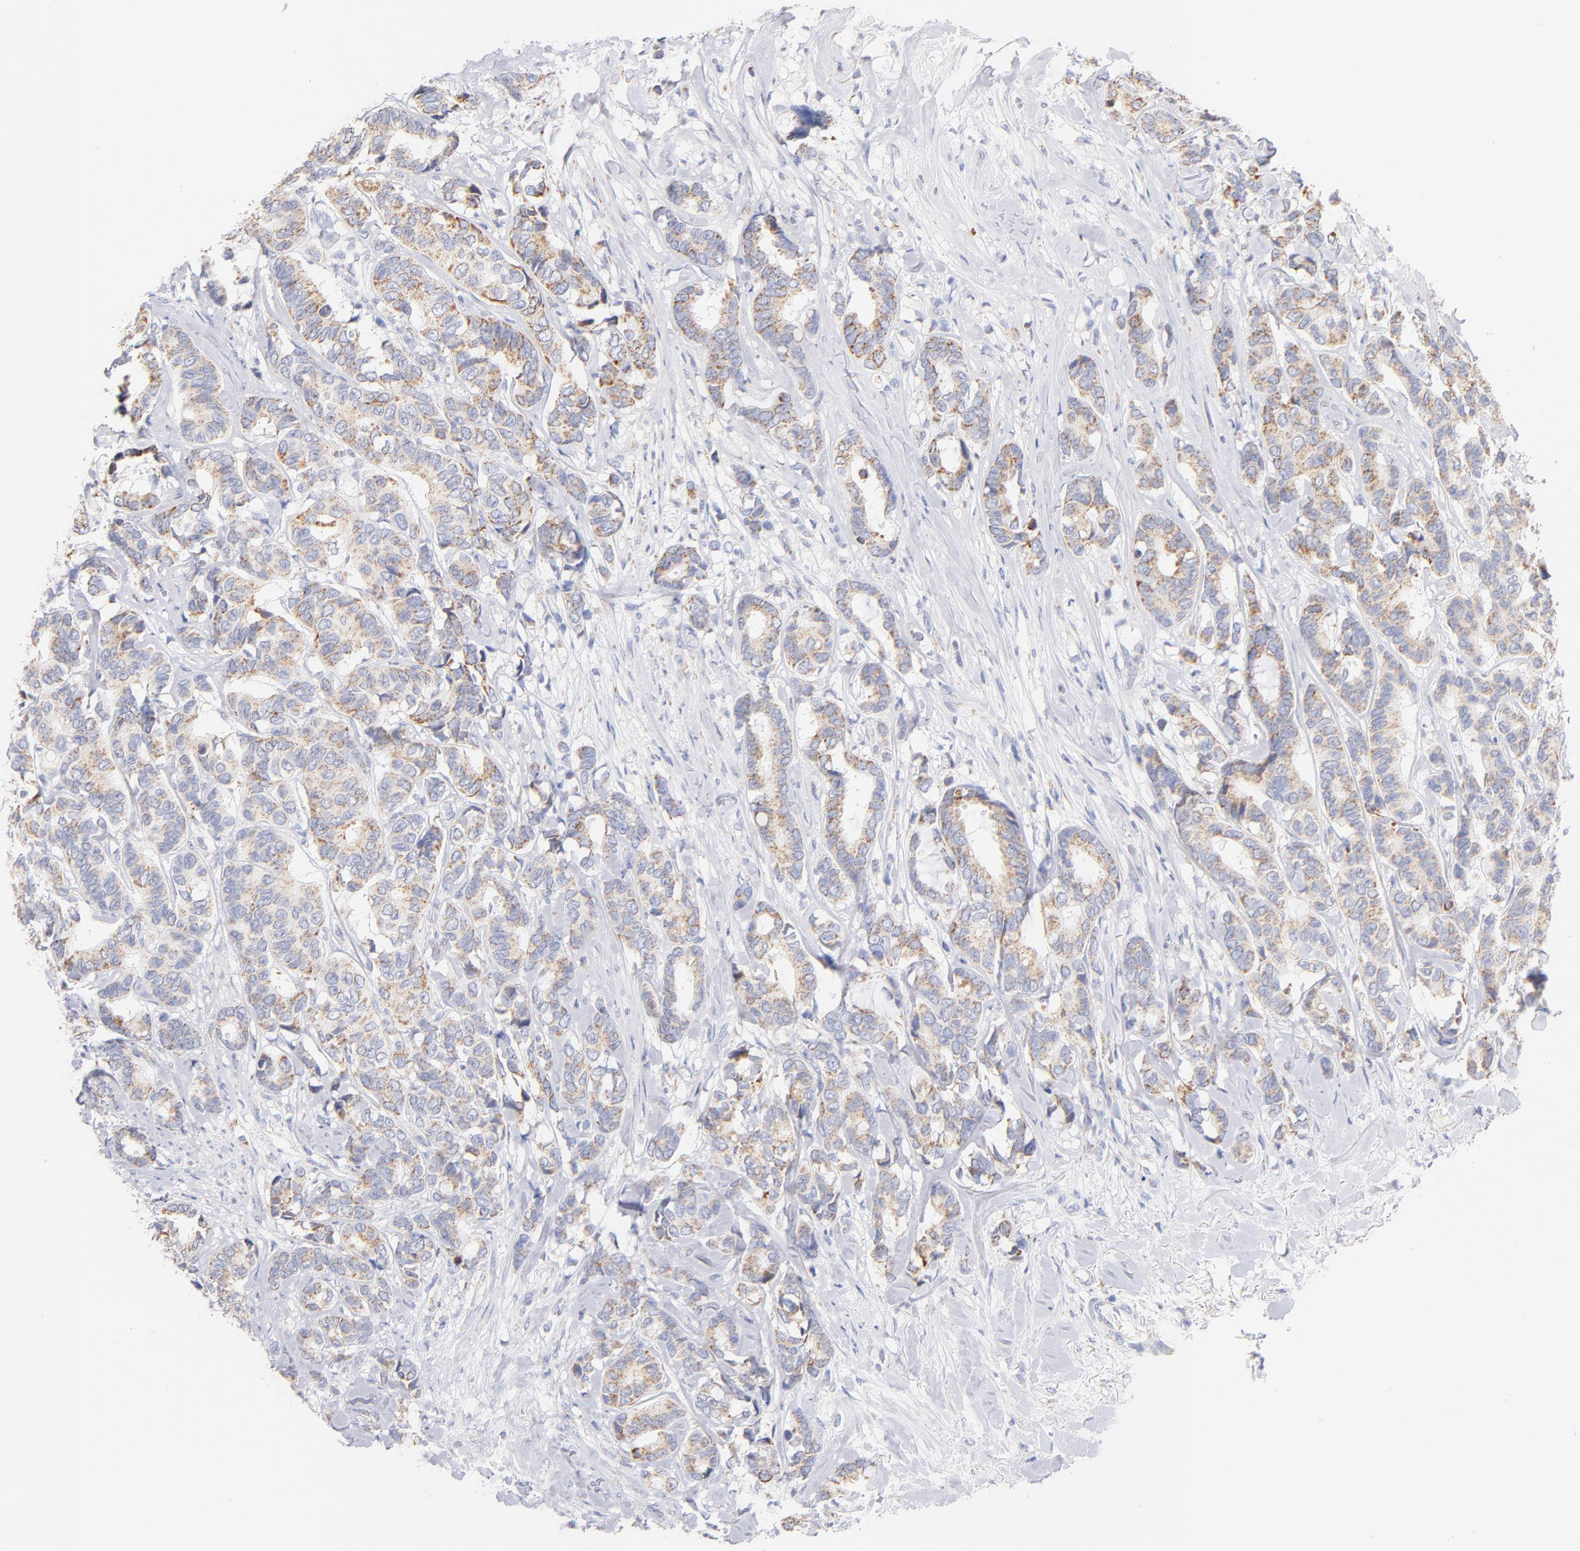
{"staining": {"intensity": "weak", "quantity": ">75%", "location": "cytoplasmic/membranous"}, "tissue": "breast cancer", "cell_type": "Tumor cells", "image_type": "cancer", "snomed": [{"axis": "morphology", "description": "Duct carcinoma"}, {"axis": "topography", "description": "Breast"}], "caption": "Immunohistochemistry photomicrograph of neoplastic tissue: human breast invasive ductal carcinoma stained using immunohistochemistry (IHC) demonstrates low levels of weak protein expression localized specifically in the cytoplasmic/membranous of tumor cells, appearing as a cytoplasmic/membranous brown color.", "gene": "AIFM1", "patient": {"sex": "female", "age": 87}}